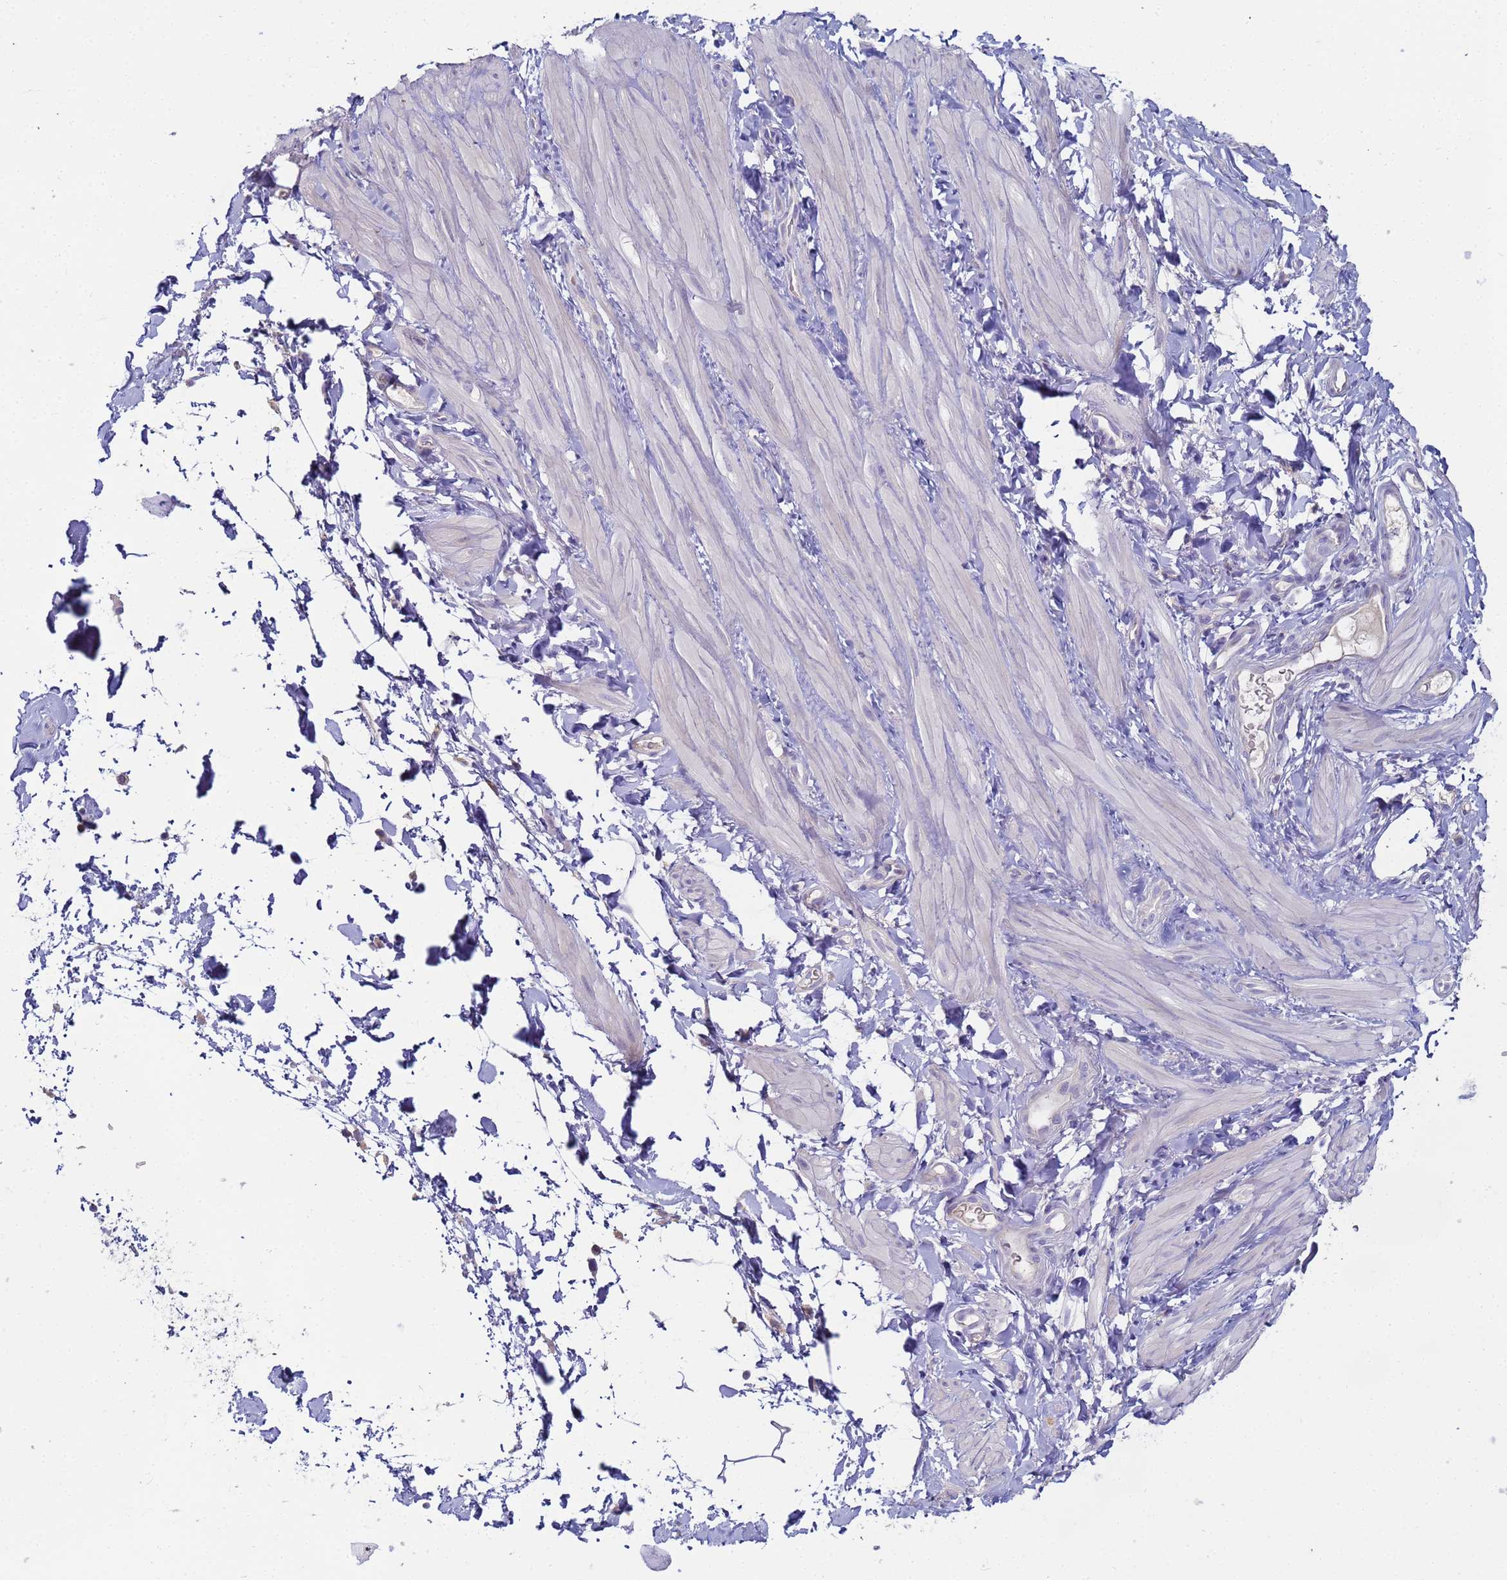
{"staining": {"intensity": "negative", "quantity": "none", "location": "none"}, "tissue": "adipose tissue", "cell_type": "Adipocytes", "image_type": "normal", "snomed": [{"axis": "morphology", "description": "Normal tissue, NOS"}, {"axis": "topography", "description": "Soft tissue"}, {"axis": "topography", "description": "Adipose tissue"}, {"axis": "topography", "description": "Vascular tissue"}, {"axis": "topography", "description": "Peripheral nerve tissue"}], "caption": "A high-resolution histopathology image shows immunohistochemistry staining of benign adipose tissue, which demonstrates no significant positivity in adipocytes. (DAB immunohistochemistry with hematoxylin counter stain).", "gene": "CR1", "patient": {"sex": "male", "age": 74}}